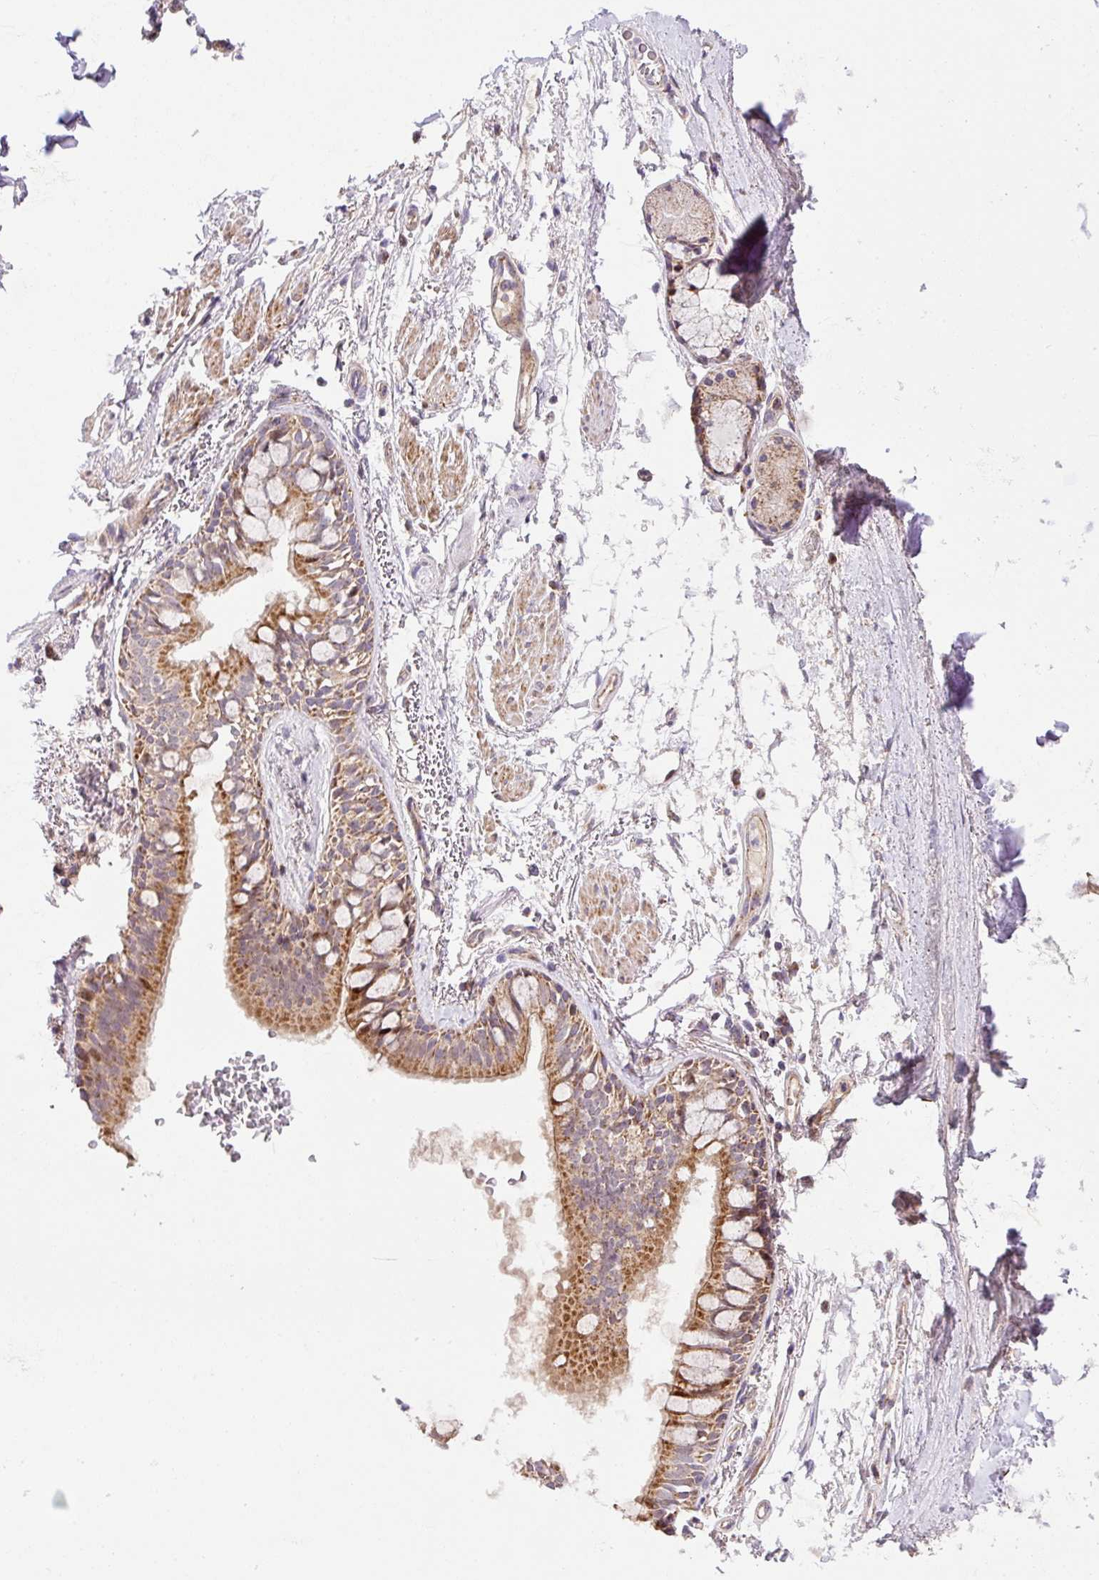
{"staining": {"intensity": "strong", "quantity": ">75%", "location": "cytoplasmic/membranous,nuclear"}, "tissue": "bronchus", "cell_type": "Respiratory epithelial cells", "image_type": "normal", "snomed": [{"axis": "morphology", "description": "Normal tissue, NOS"}, {"axis": "topography", "description": "Bronchus"}], "caption": "The image demonstrates staining of normal bronchus, revealing strong cytoplasmic/membranous,nuclear protein staining (brown color) within respiratory epithelial cells.", "gene": "ENSG00000269547", "patient": {"sex": "male", "age": 70}}